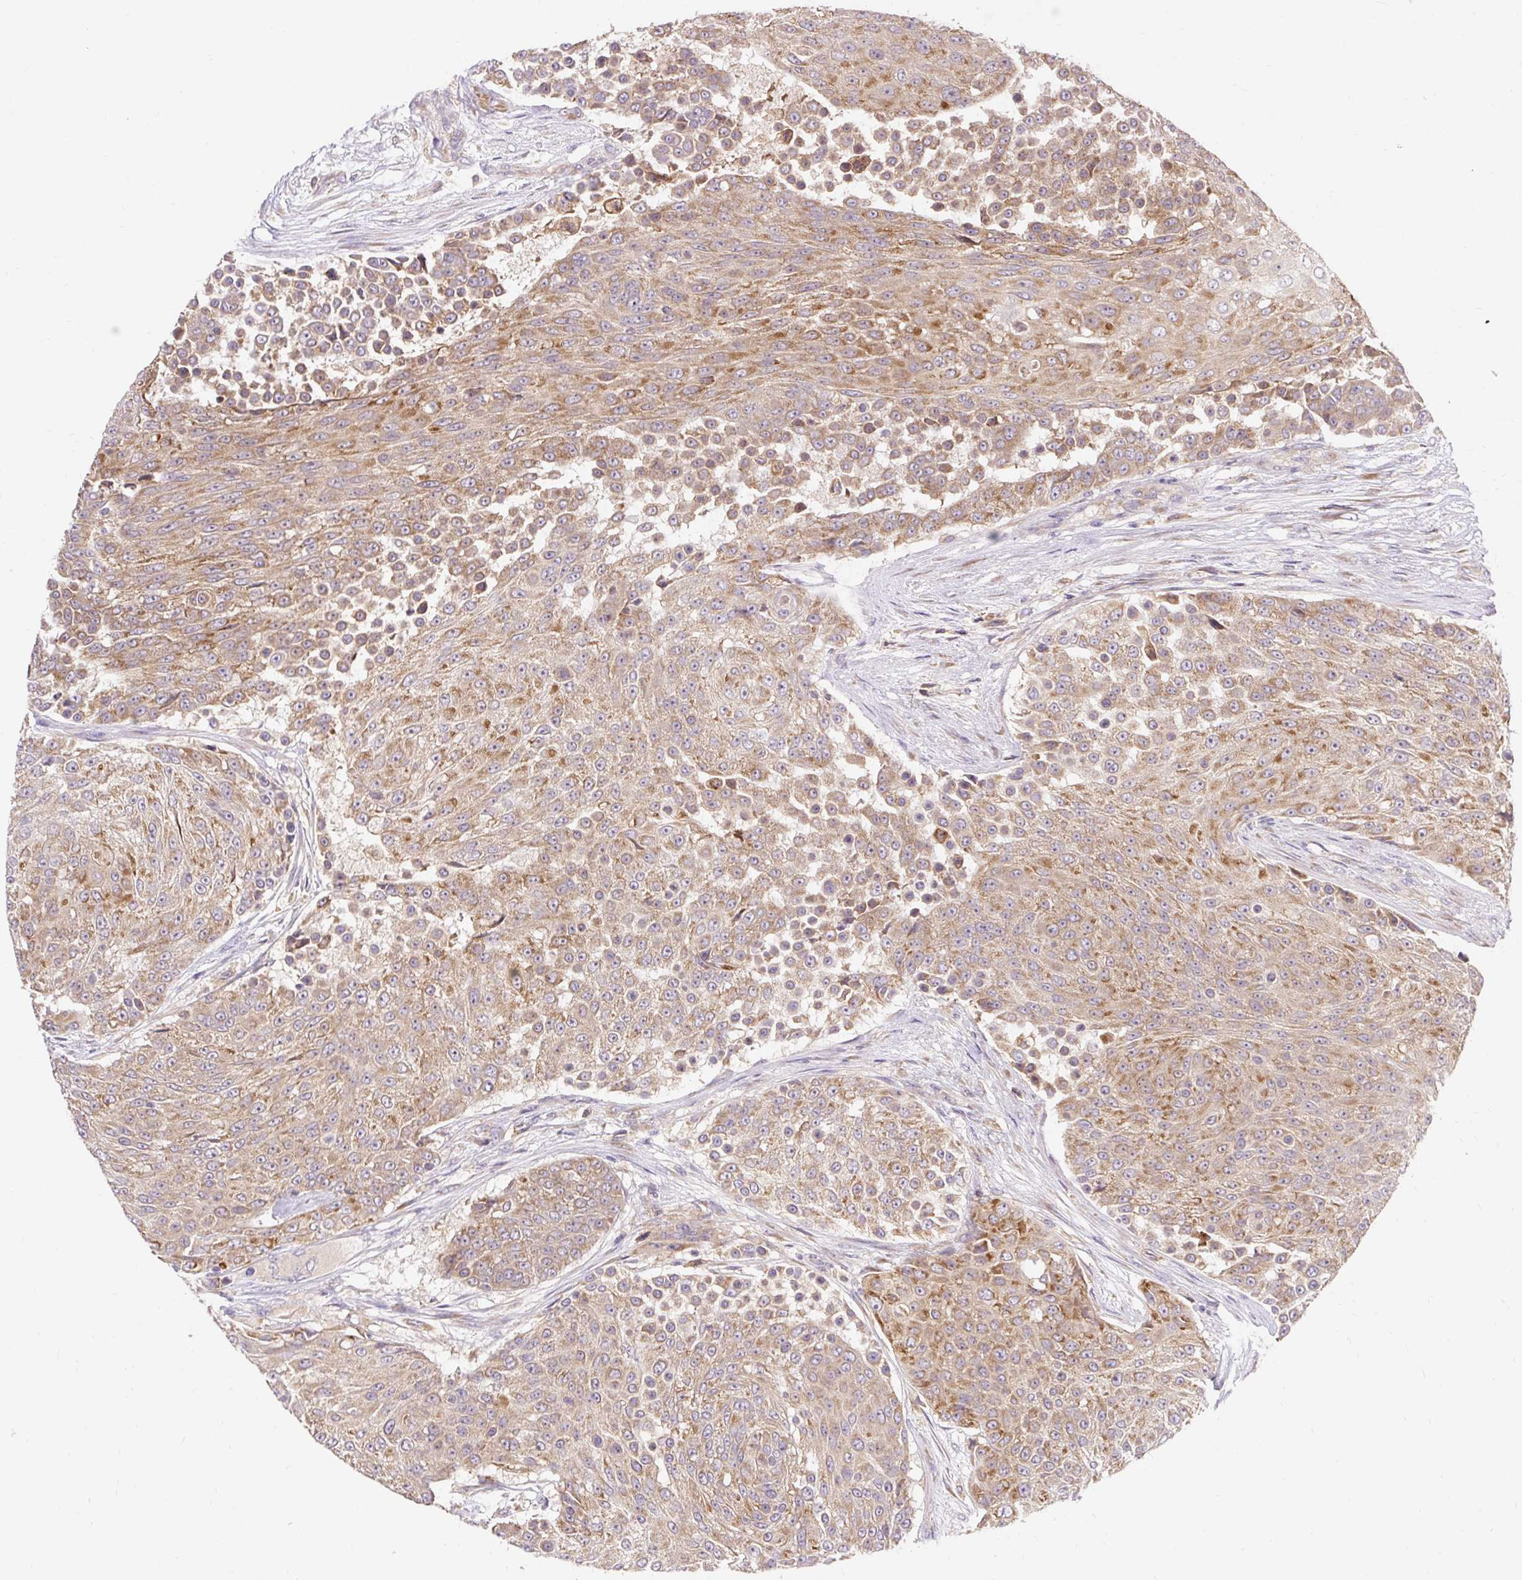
{"staining": {"intensity": "moderate", "quantity": ">75%", "location": "cytoplasmic/membranous"}, "tissue": "urothelial cancer", "cell_type": "Tumor cells", "image_type": "cancer", "snomed": [{"axis": "morphology", "description": "Urothelial carcinoma, High grade"}, {"axis": "topography", "description": "Urinary bladder"}], "caption": "Urothelial carcinoma (high-grade) was stained to show a protein in brown. There is medium levels of moderate cytoplasmic/membranous expression in approximately >75% of tumor cells. (DAB IHC with brightfield microscopy, high magnification).", "gene": "SEC63", "patient": {"sex": "female", "age": 63}}